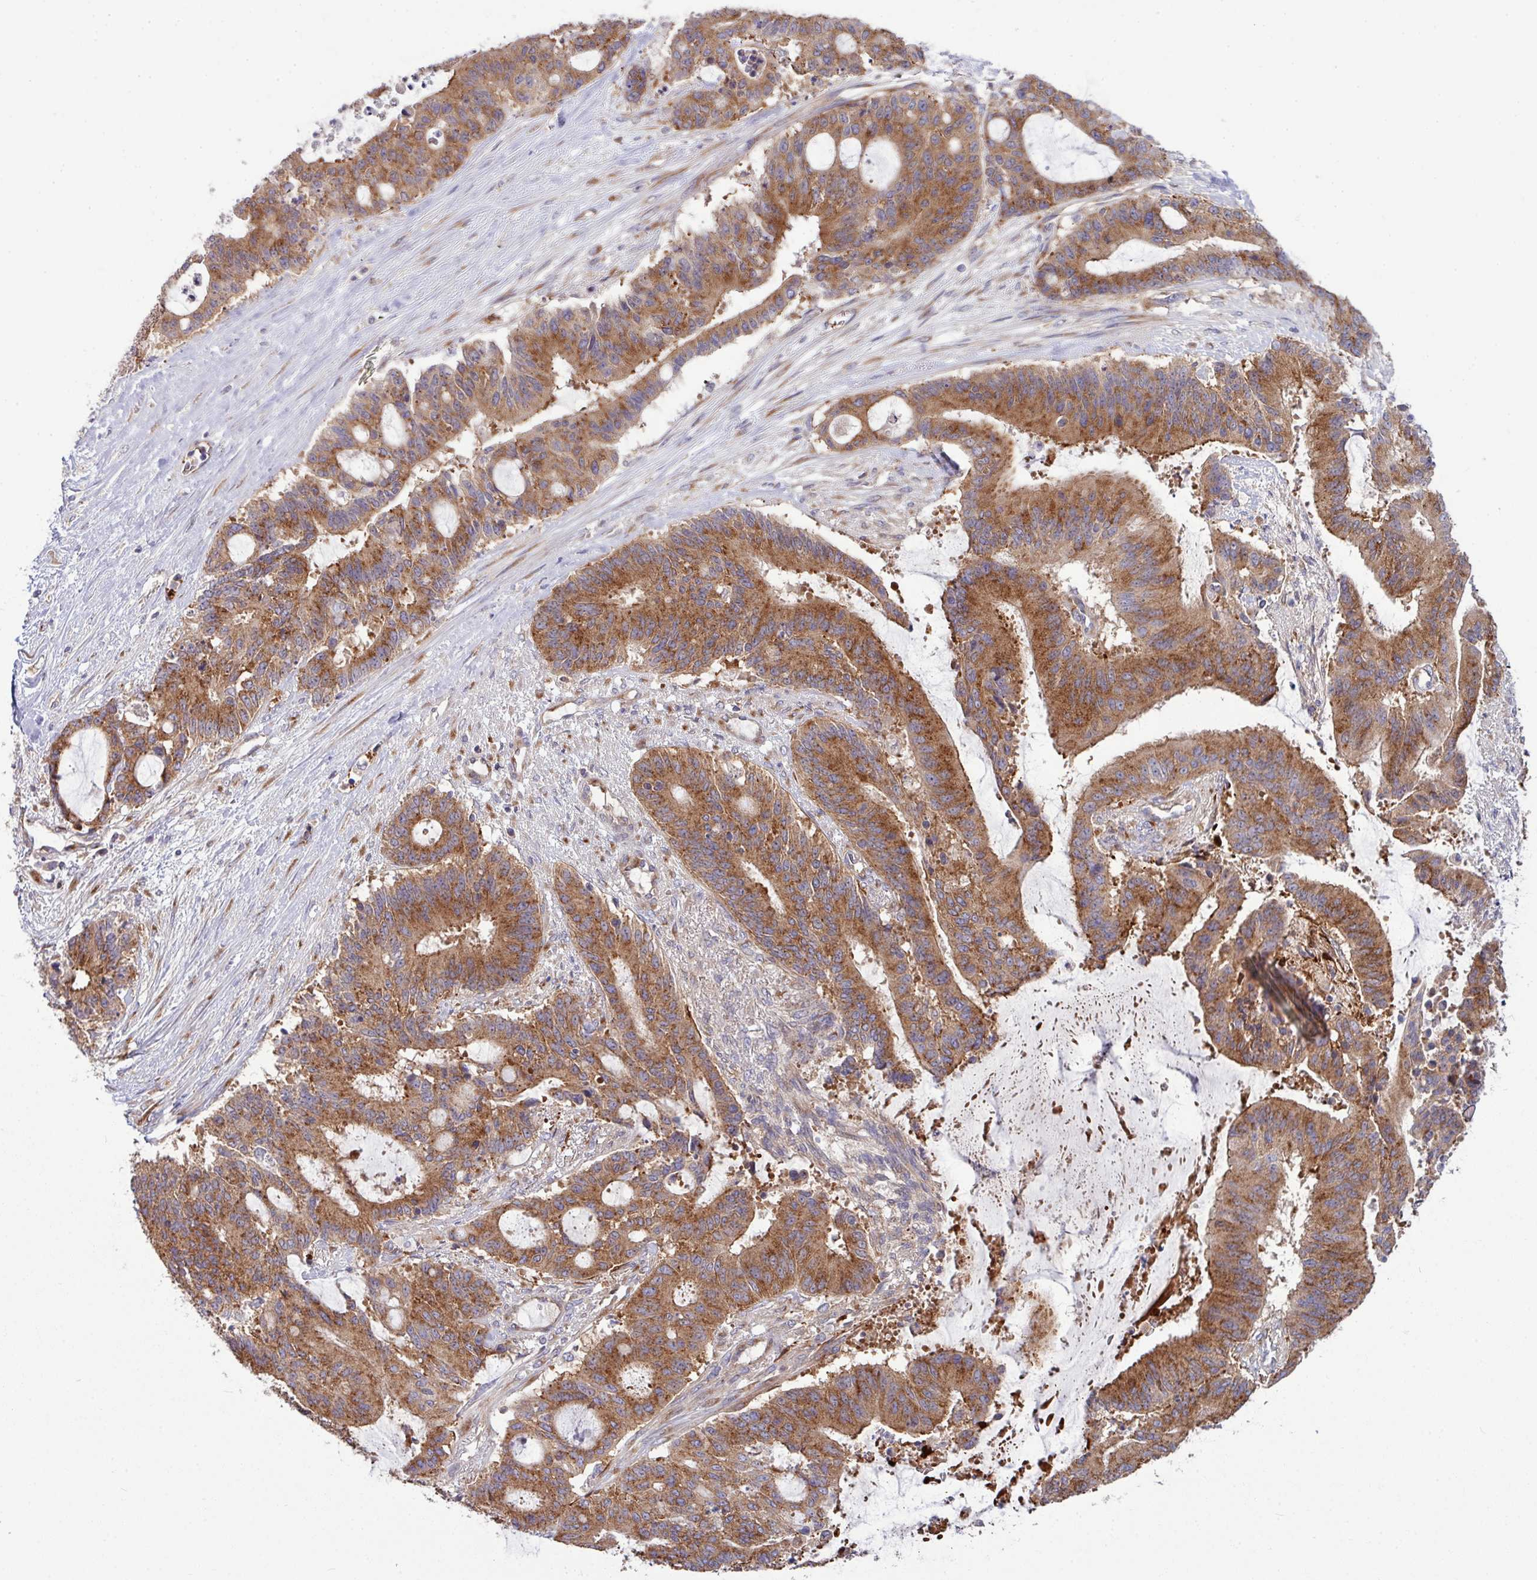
{"staining": {"intensity": "strong", "quantity": ">75%", "location": "cytoplasmic/membranous"}, "tissue": "liver cancer", "cell_type": "Tumor cells", "image_type": "cancer", "snomed": [{"axis": "morphology", "description": "Normal tissue, NOS"}, {"axis": "morphology", "description": "Cholangiocarcinoma"}, {"axis": "topography", "description": "Liver"}, {"axis": "topography", "description": "Peripheral nerve tissue"}], "caption": "The micrograph demonstrates staining of liver cancer, revealing strong cytoplasmic/membranous protein positivity (brown color) within tumor cells.", "gene": "LSM12", "patient": {"sex": "female", "age": 73}}